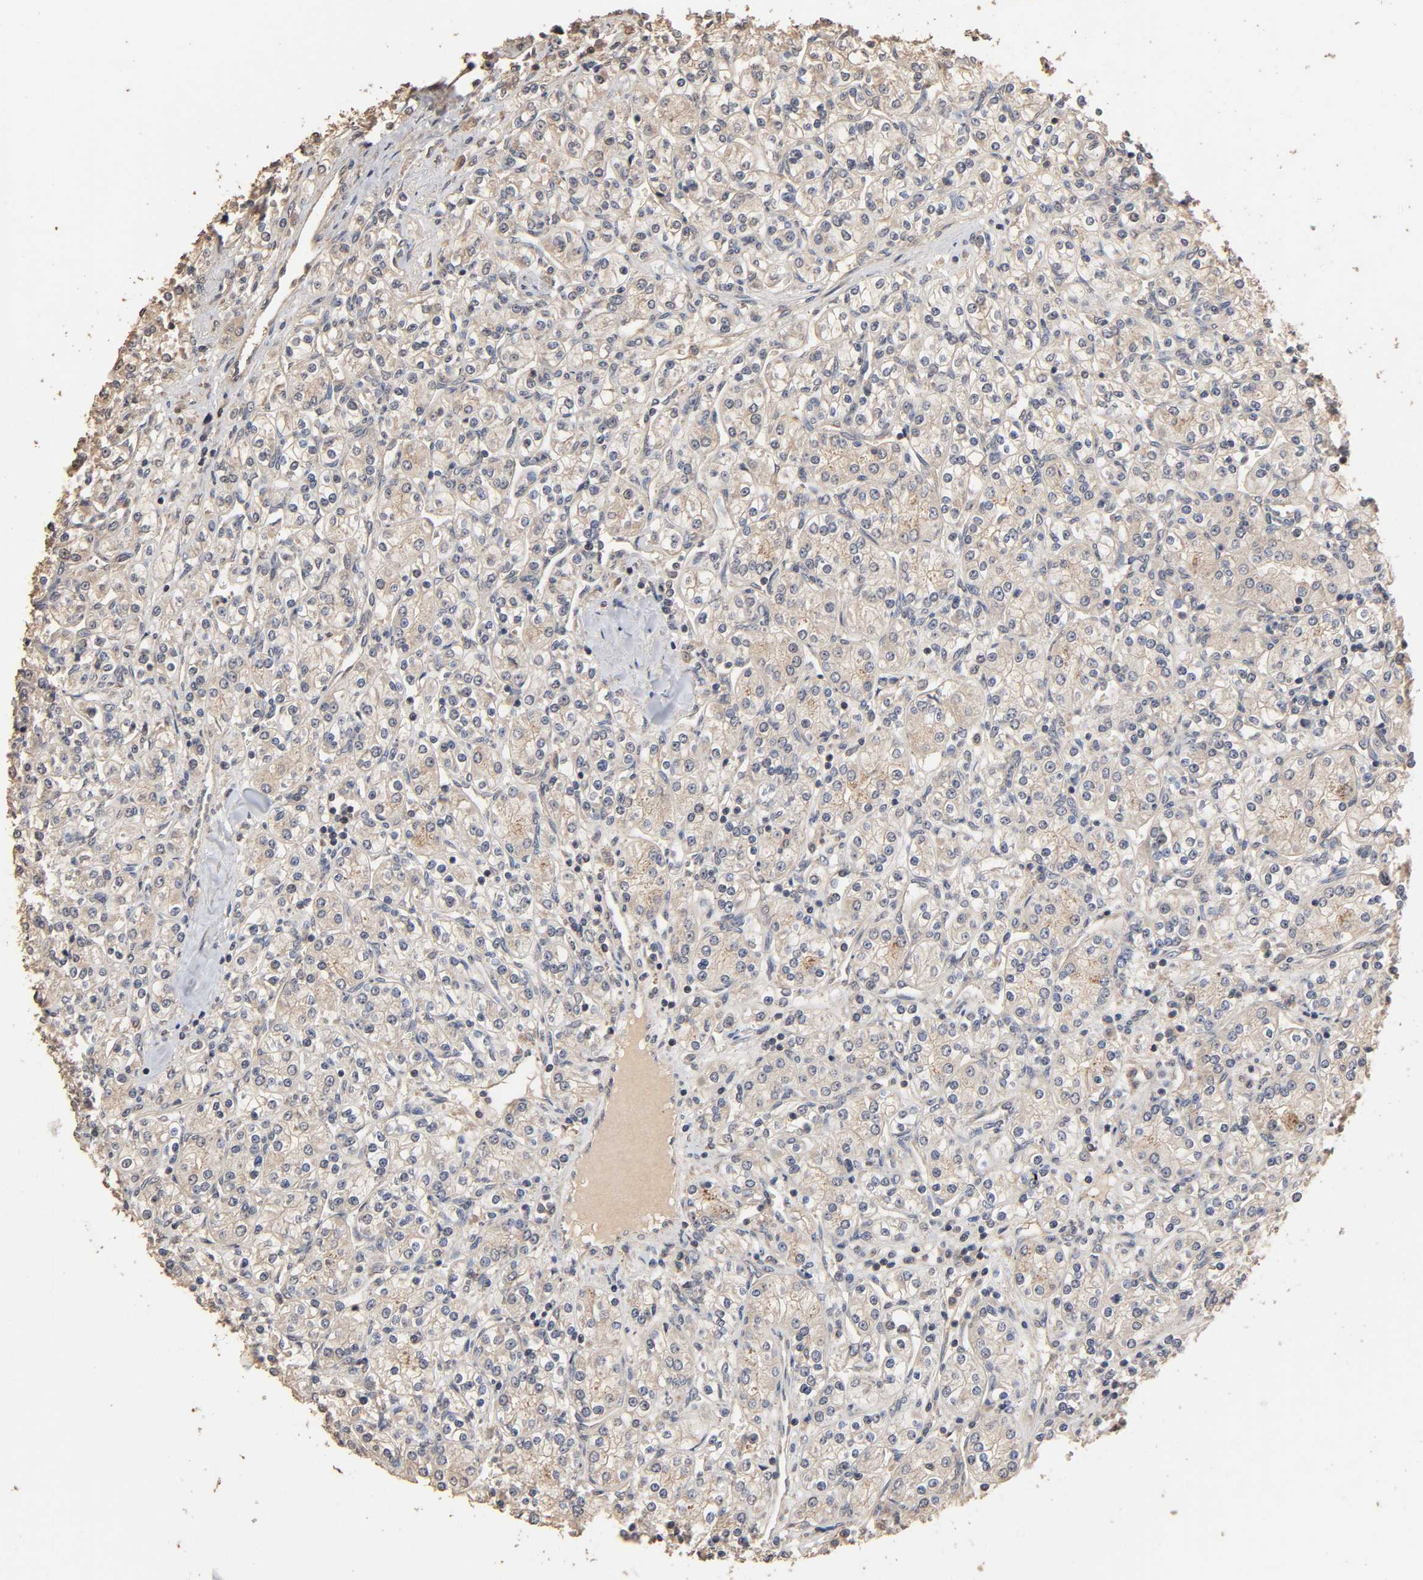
{"staining": {"intensity": "weak", "quantity": "25%-75%", "location": "cytoplasmic/membranous"}, "tissue": "renal cancer", "cell_type": "Tumor cells", "image_type": "cancer", "snomed": [{"axis": "morphology", "description": "Adenocarcinoma, NOS"}, {"axis": "topography", "description": "Kidney"}], "caption": "Human renal cancer (adenocarcinoma) stained for a protein (brown) reveals weak cytoplasmic/membranous positive positivity in approximately 25%-75% of tumor cells.", "gene": "ARHGEF7", "patient": {"sex": "male", "age": 77}}